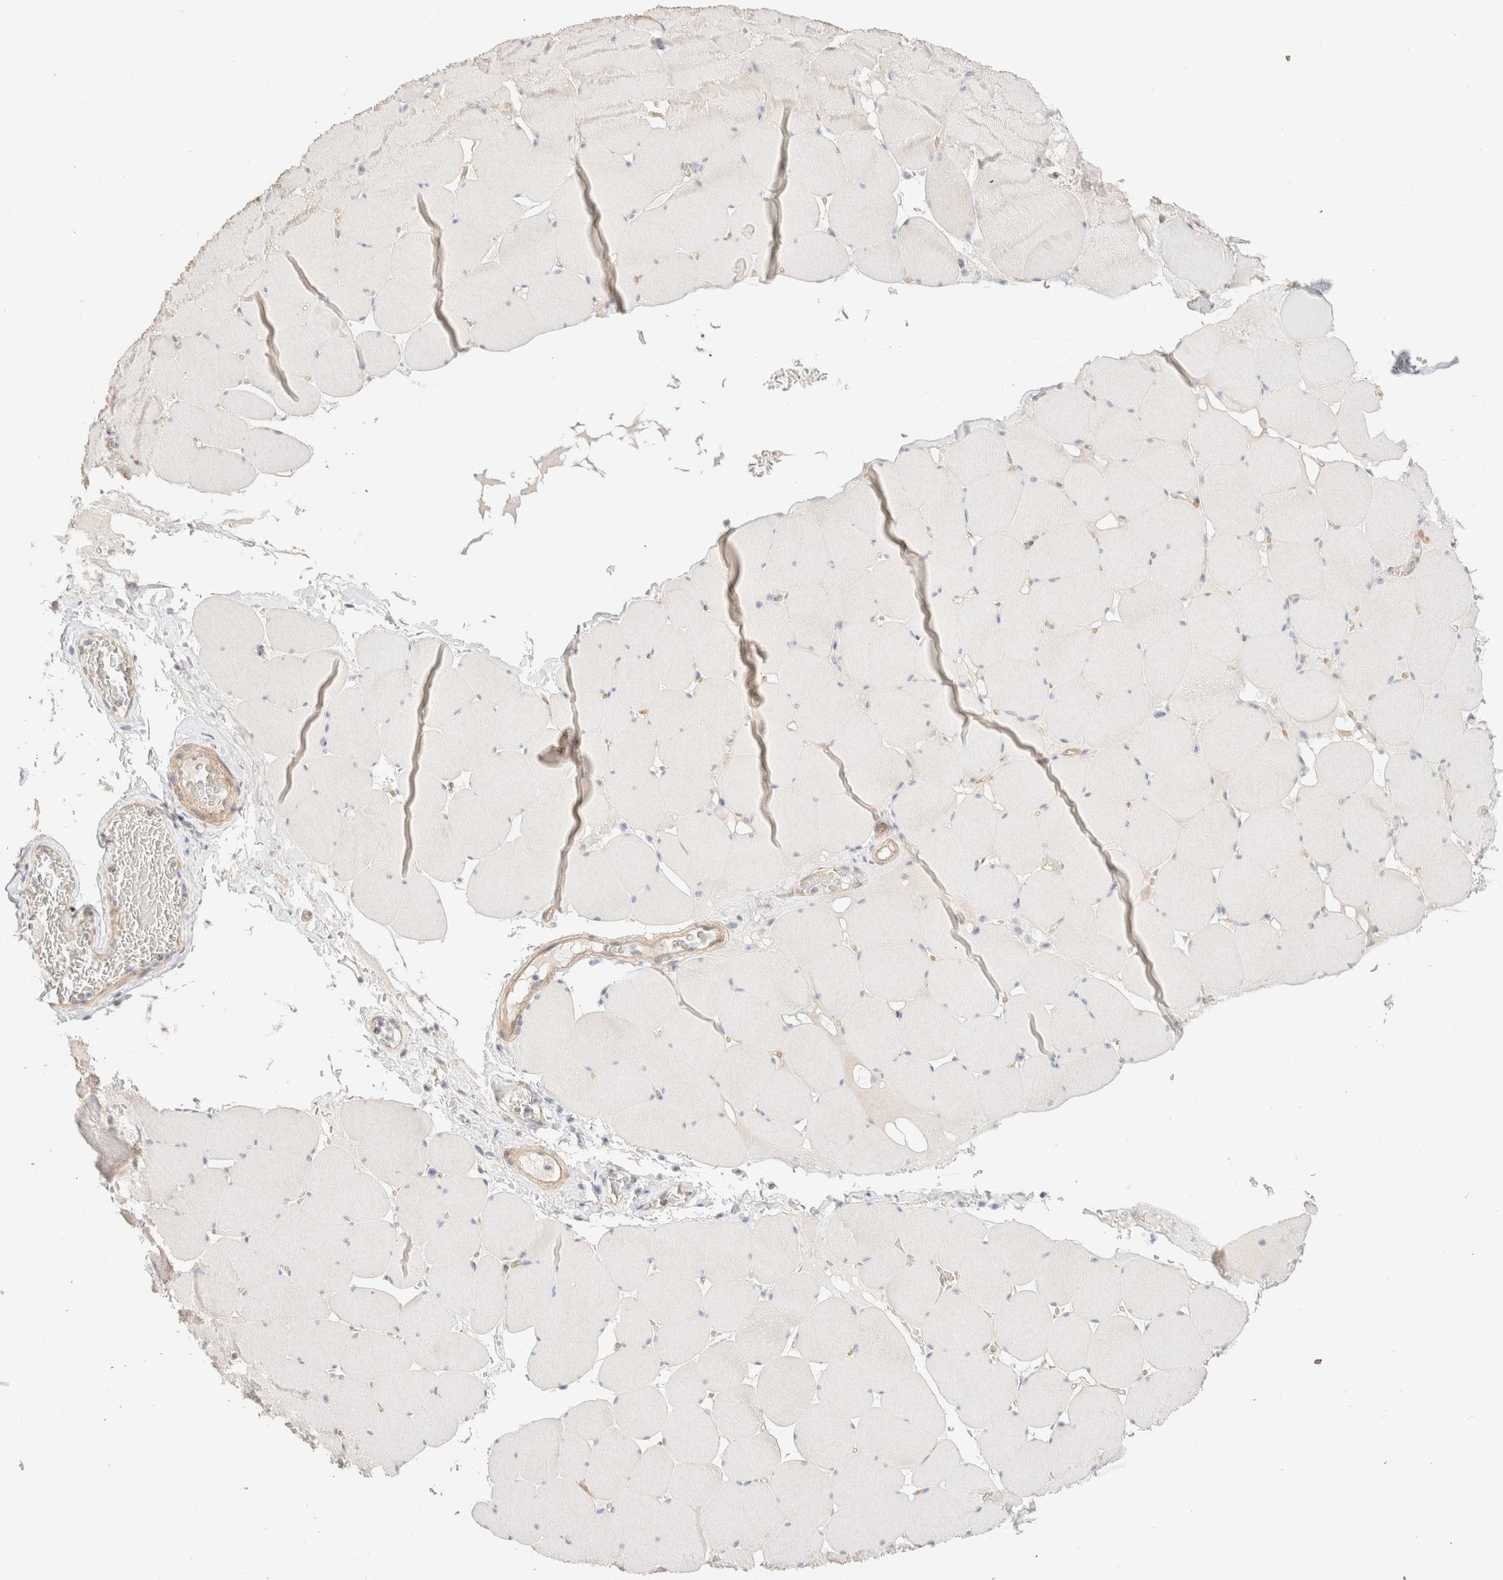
{"staining": {"intensity": "weak", "quantity": "<25%", "location": "cytoplasmic/membranous"}, "tissue": "skeletal muscle", "cell_type": "Myocytes", "image_type": "normal", "snomed": [{"axis": "morphology", "description": "Normal tissue, NOS"}, {"axis": "topography", "description": "Skeletal muscle"}], "caption": "A histopathology image of skeletal muscle stained for a protein demonstrates no brown staining in myocytes.", "gene": "CSNK1E", "patient": {"sex": "male", "age": 62}}